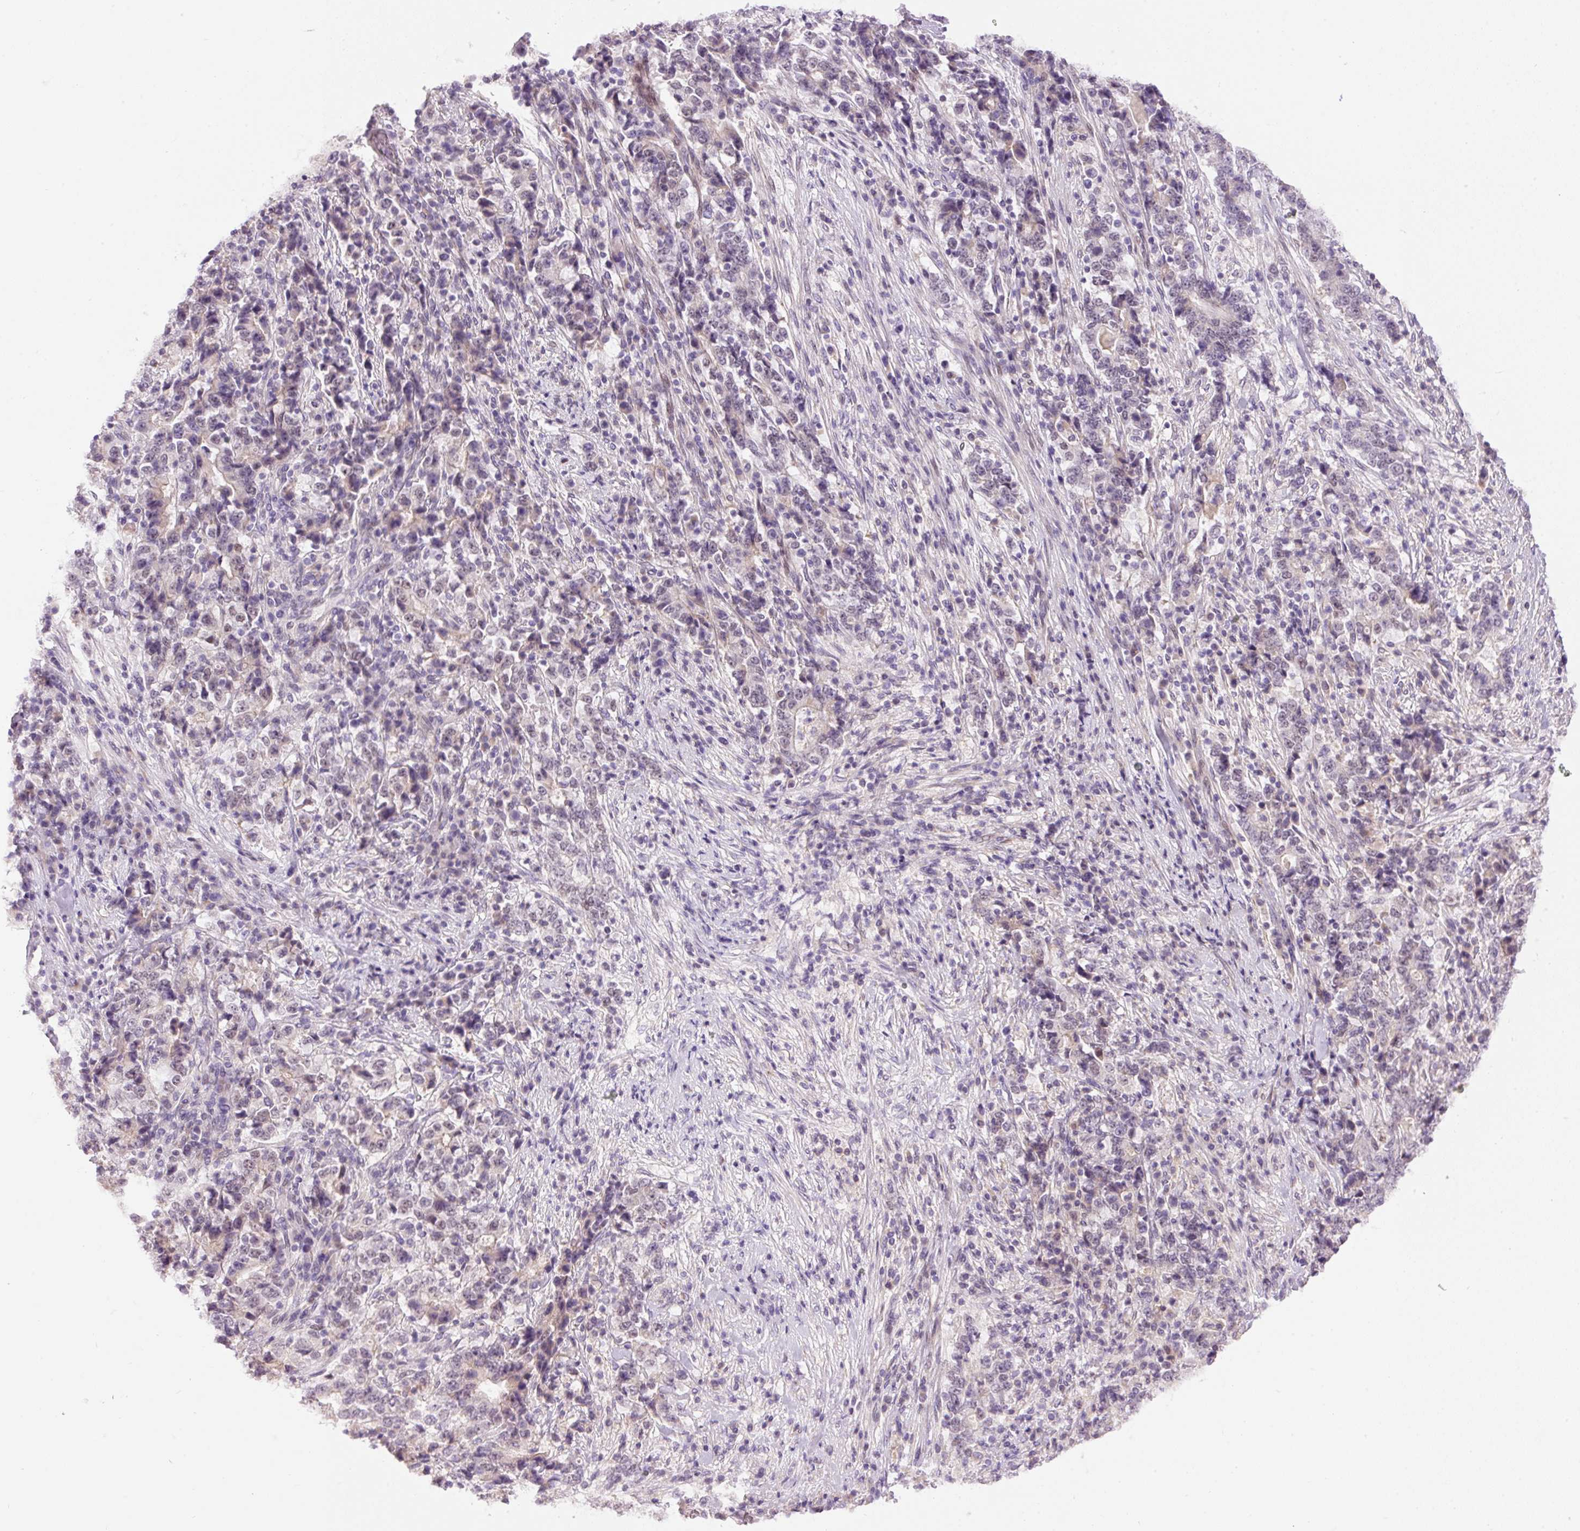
{"staining": {"intensity": "negative", "quantity": "none", "location": "none"}, "tissue": "stomach cancer", "cell_type": "Tumor cells", "image_type": "cancer", "snomed": [{"axis": "morphology", "description": "Normal tissue, NOS"}, {"axis": "morphology", "description": "Adenocarcinoma, NOS"}, {"axis": "topography", "description": "Stomach, upper"}, {"axis": "topography", "description": "Stomach"}], "caption": "A micrograph of human stomach cancer (adenocarcinoma) is negative for staining in tumor cells.", "gene": "HNF1A", "patient": {"sex": "male", "age": 59}}